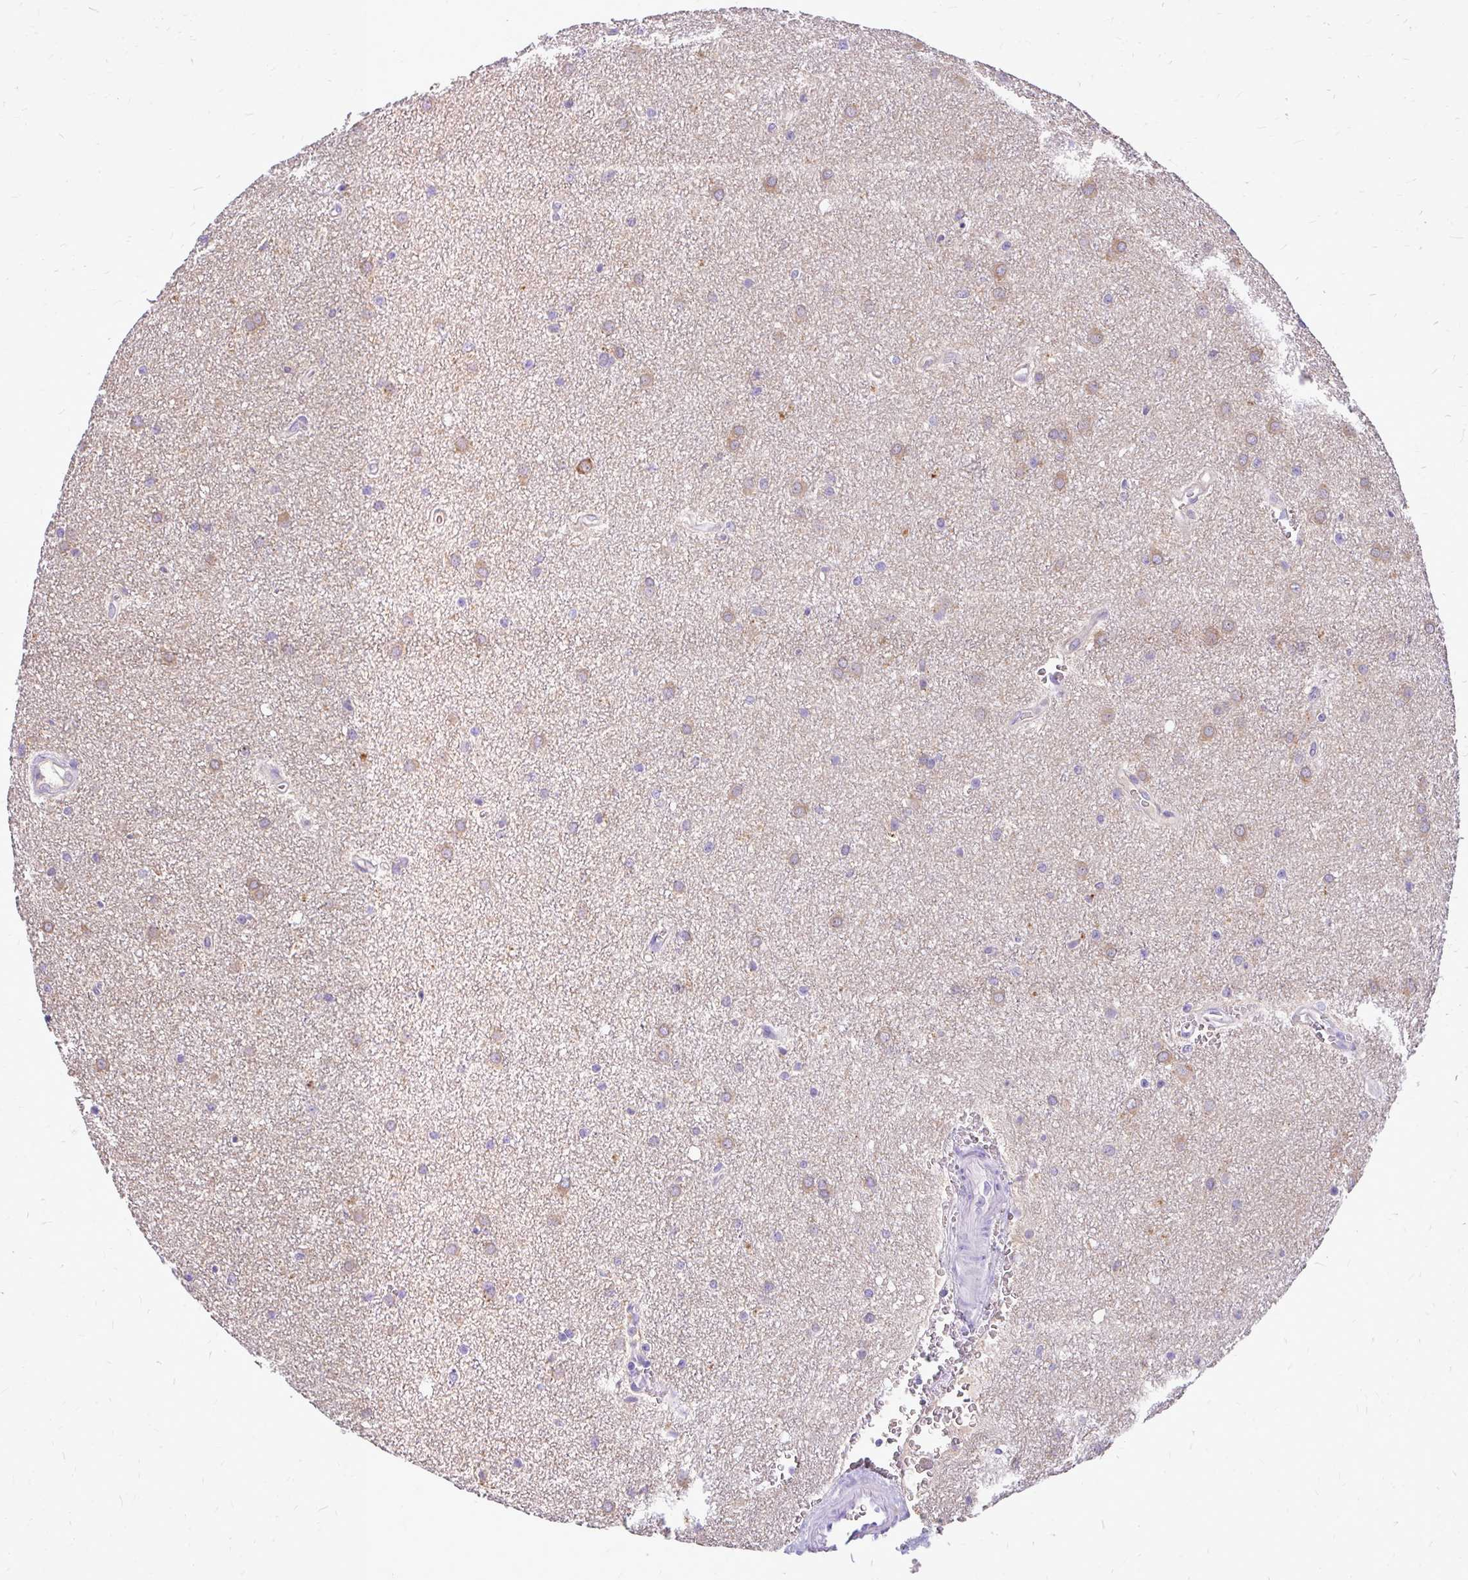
{"staining": {"intensity": "weak", "quantity": "25%-75%", "location": "cytoplasmic/membranous"}, "tissue": "glioma", "cell_type": "Tumor cells", "image_type": "cancer", "snomed": [{"axis": "morphology", "description": "Glioma, malignant, Low grade"}, {"axis": "topography", "description": "Cerebellum"}], "caption": "Low-grade glioma (malignant) stained for a protein (brown) shows weak cytoplasmic/membranous positive staining in about 25%-75% of tumor cells.", "gene": "MAP1LC3A", "patient": {"sex": "female", "age": 5}}